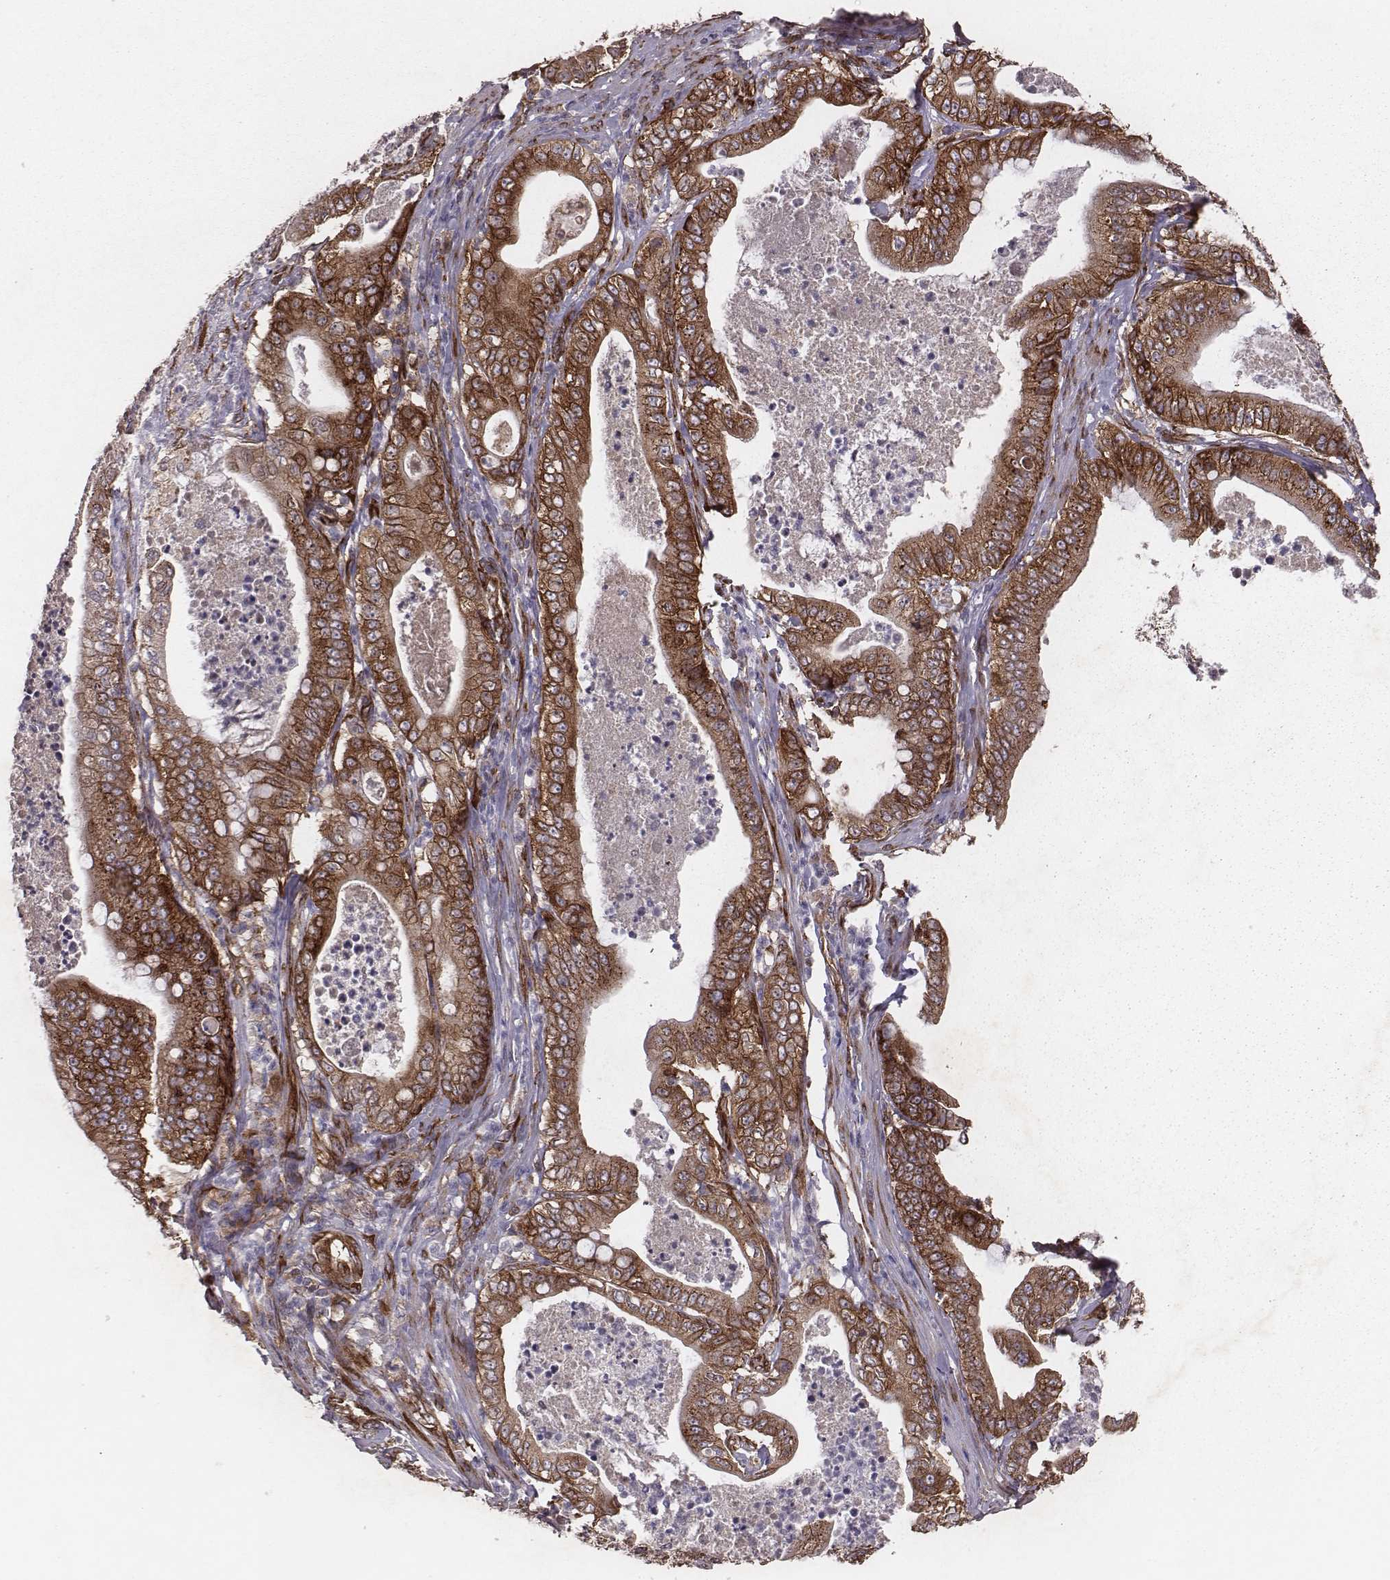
{"staining": {"intensity": "moderate", "quantity": ">75%", "location": "cytoplasmic/membranous"}, "tissue": "pancreatic cancer", "cell_type": "Tumor cells", "image_type": "cancer", "snomed": [{"axis": "morphology", "description": "Adenocarcinoma, NOS"}, {"axis": "topography", "description": "Pancreas"}], "caption": "Protein expression by immunohistochemistry shows moderate cytoplasmic/membranous staining in about >75% of tumor cells in pancreatic adenocarcinoma. (brown staining indicates protein expression, while blue staining denotes nuclei).", "gene": "TXLNA", "patient": {"sex": "male", "age": 71}}